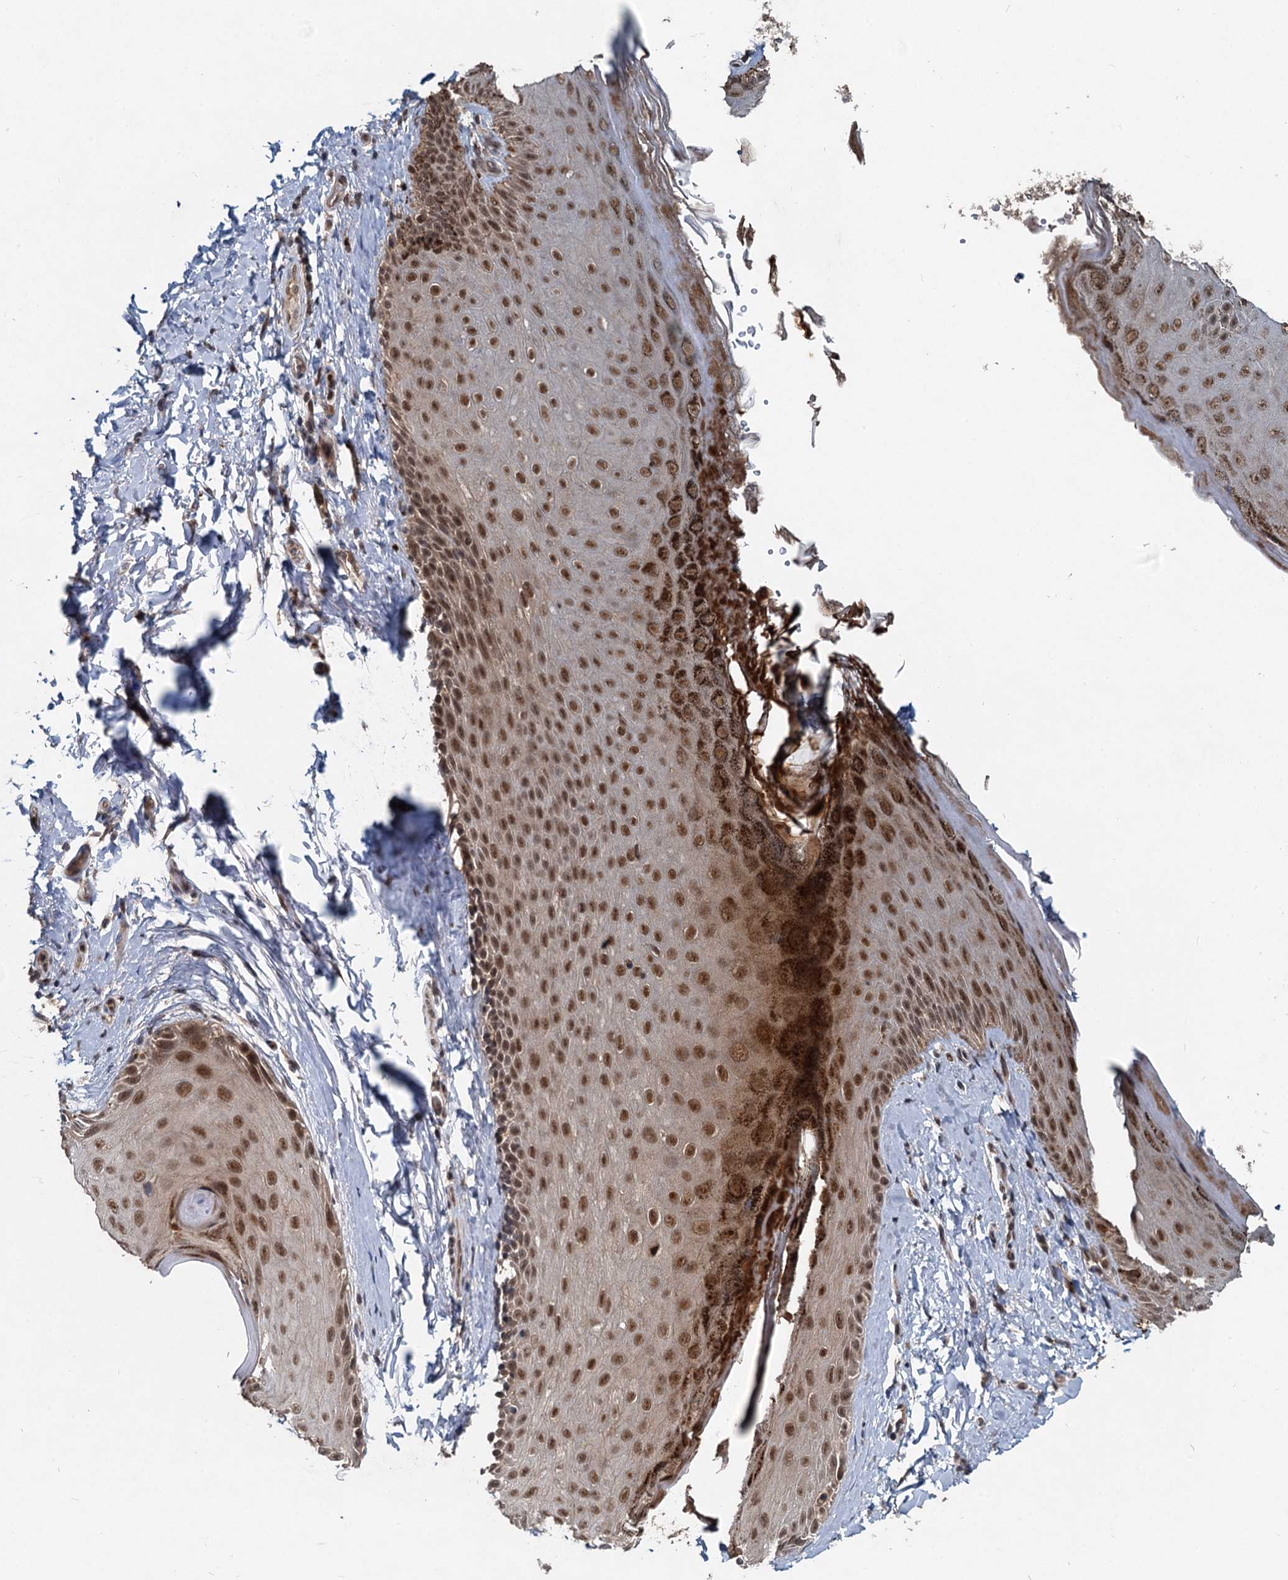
{"staining": {"intensity": "moderate", "quantity": ">75%", "location": "cytoplasmic/membranous,nuclear"}, "tissue": "skin", "cell_type": "Epidermal cells", "image_type": "normal", "snomed": [{"axis": "morphology", "description": "Normal tissue, NOS"}, {"axis": "topography", "description": "Anal"}], "caption": "Skin stained for a protein (brown) demonstrates moderate cytoplasmic/membranous,nuclear positive positivity in about >75% of epidermal cells.", "gene": "RITA1", "patient": {"sex": "male", "age": 44}}